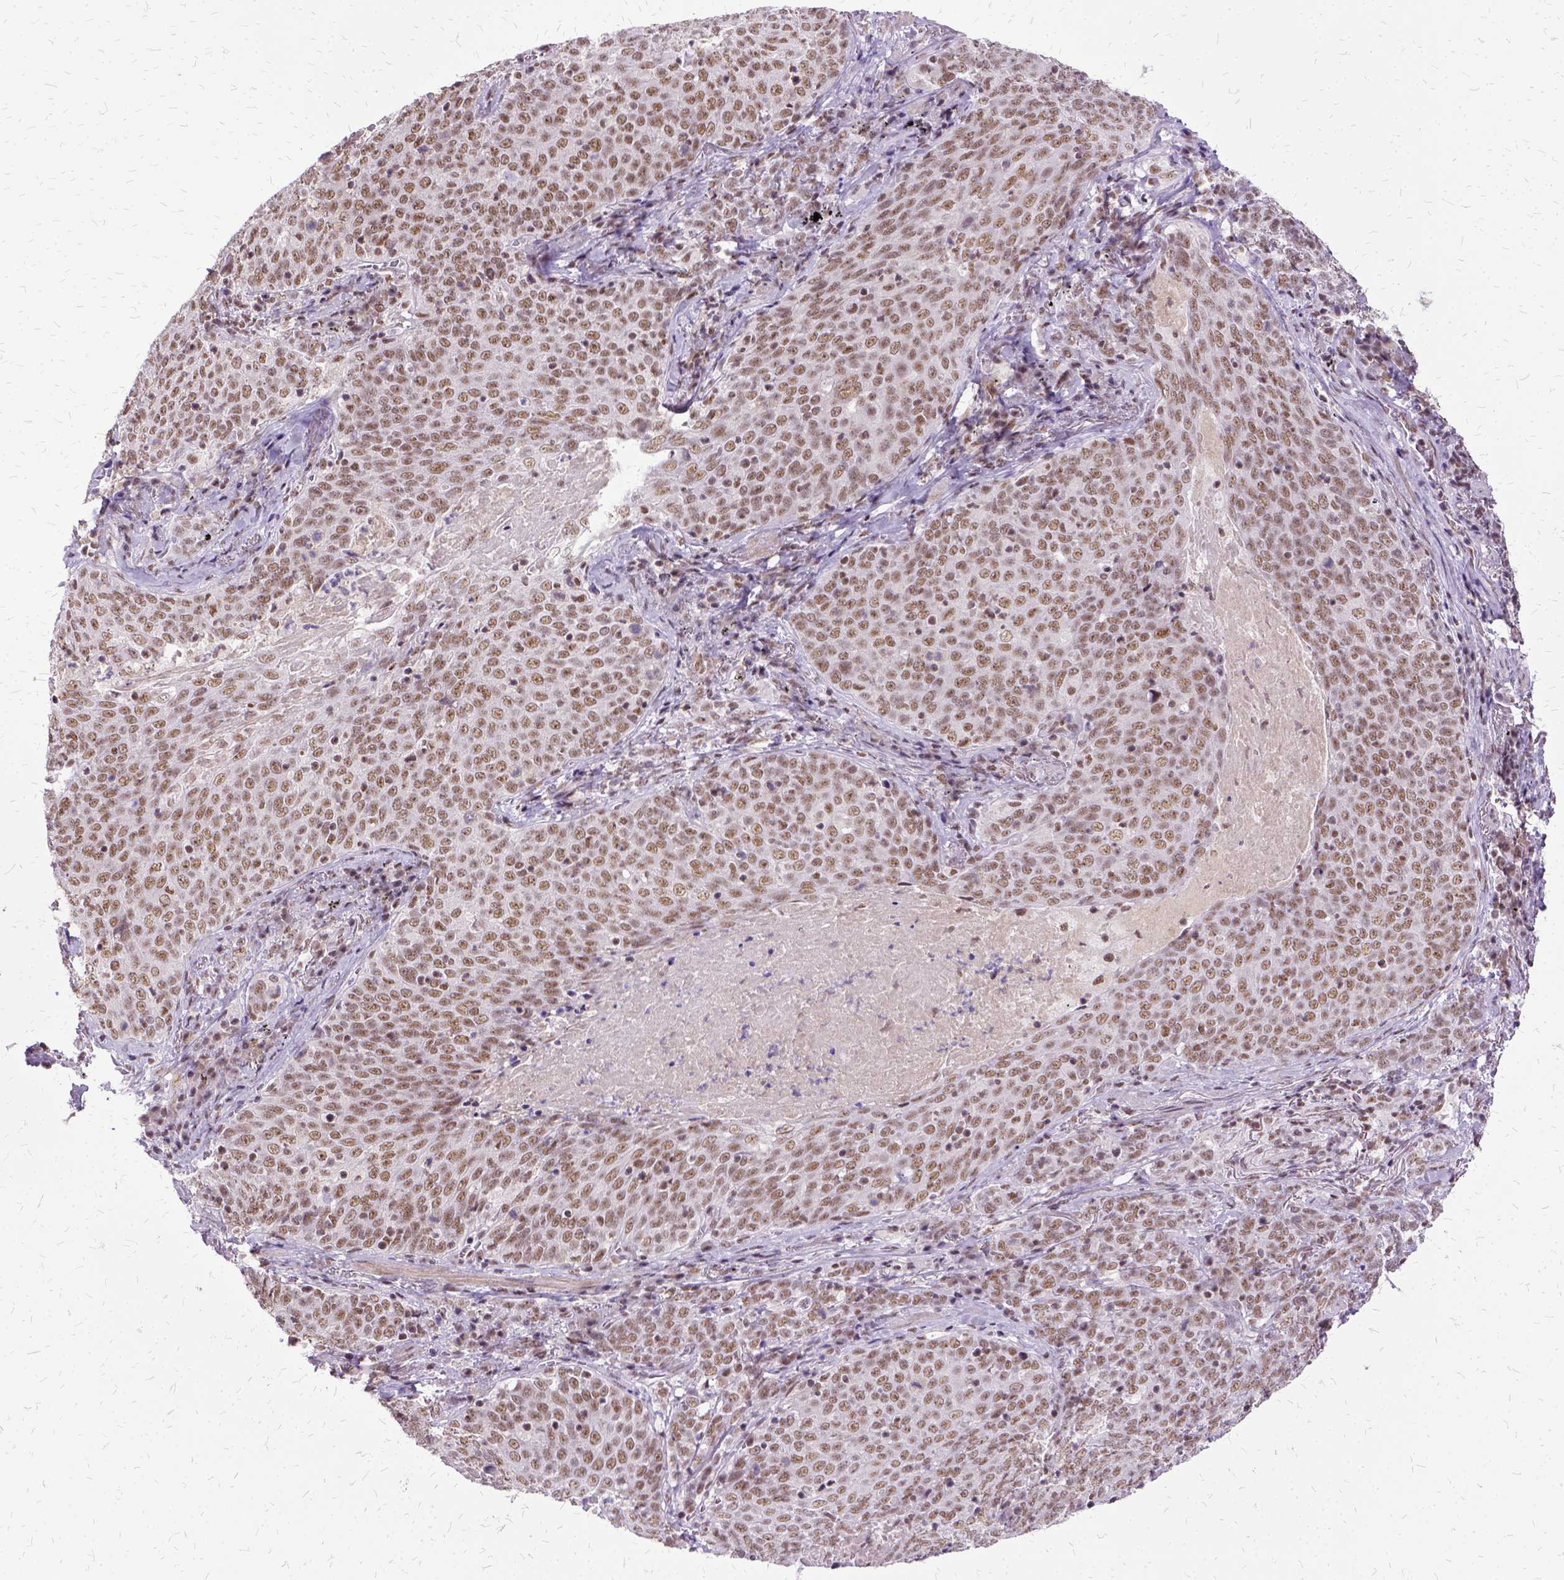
{"staining": {"intensity": "moderate", "quantity": ">75%", "location": "nuclear"}, "tissue": "lung cancer", "cell_type": "Tumor cells", "image_type": "cancer", "snomed": [{"axis": "morphology", "description": "Squamous cell carcinoma, NOS"}, {"axis": "topography", "description": "Lung"}], "caption": "This micrograph demonstrates squamous cell carcinoma (lung) stained with immunohistochemistry to label a protein in brown. The nuclear of tumor cells show moderate positivity for the protein. Nuclei are counter-stained blue.", "gene": "SETD1A", "patient": {"sex": "male", "age": 82}}